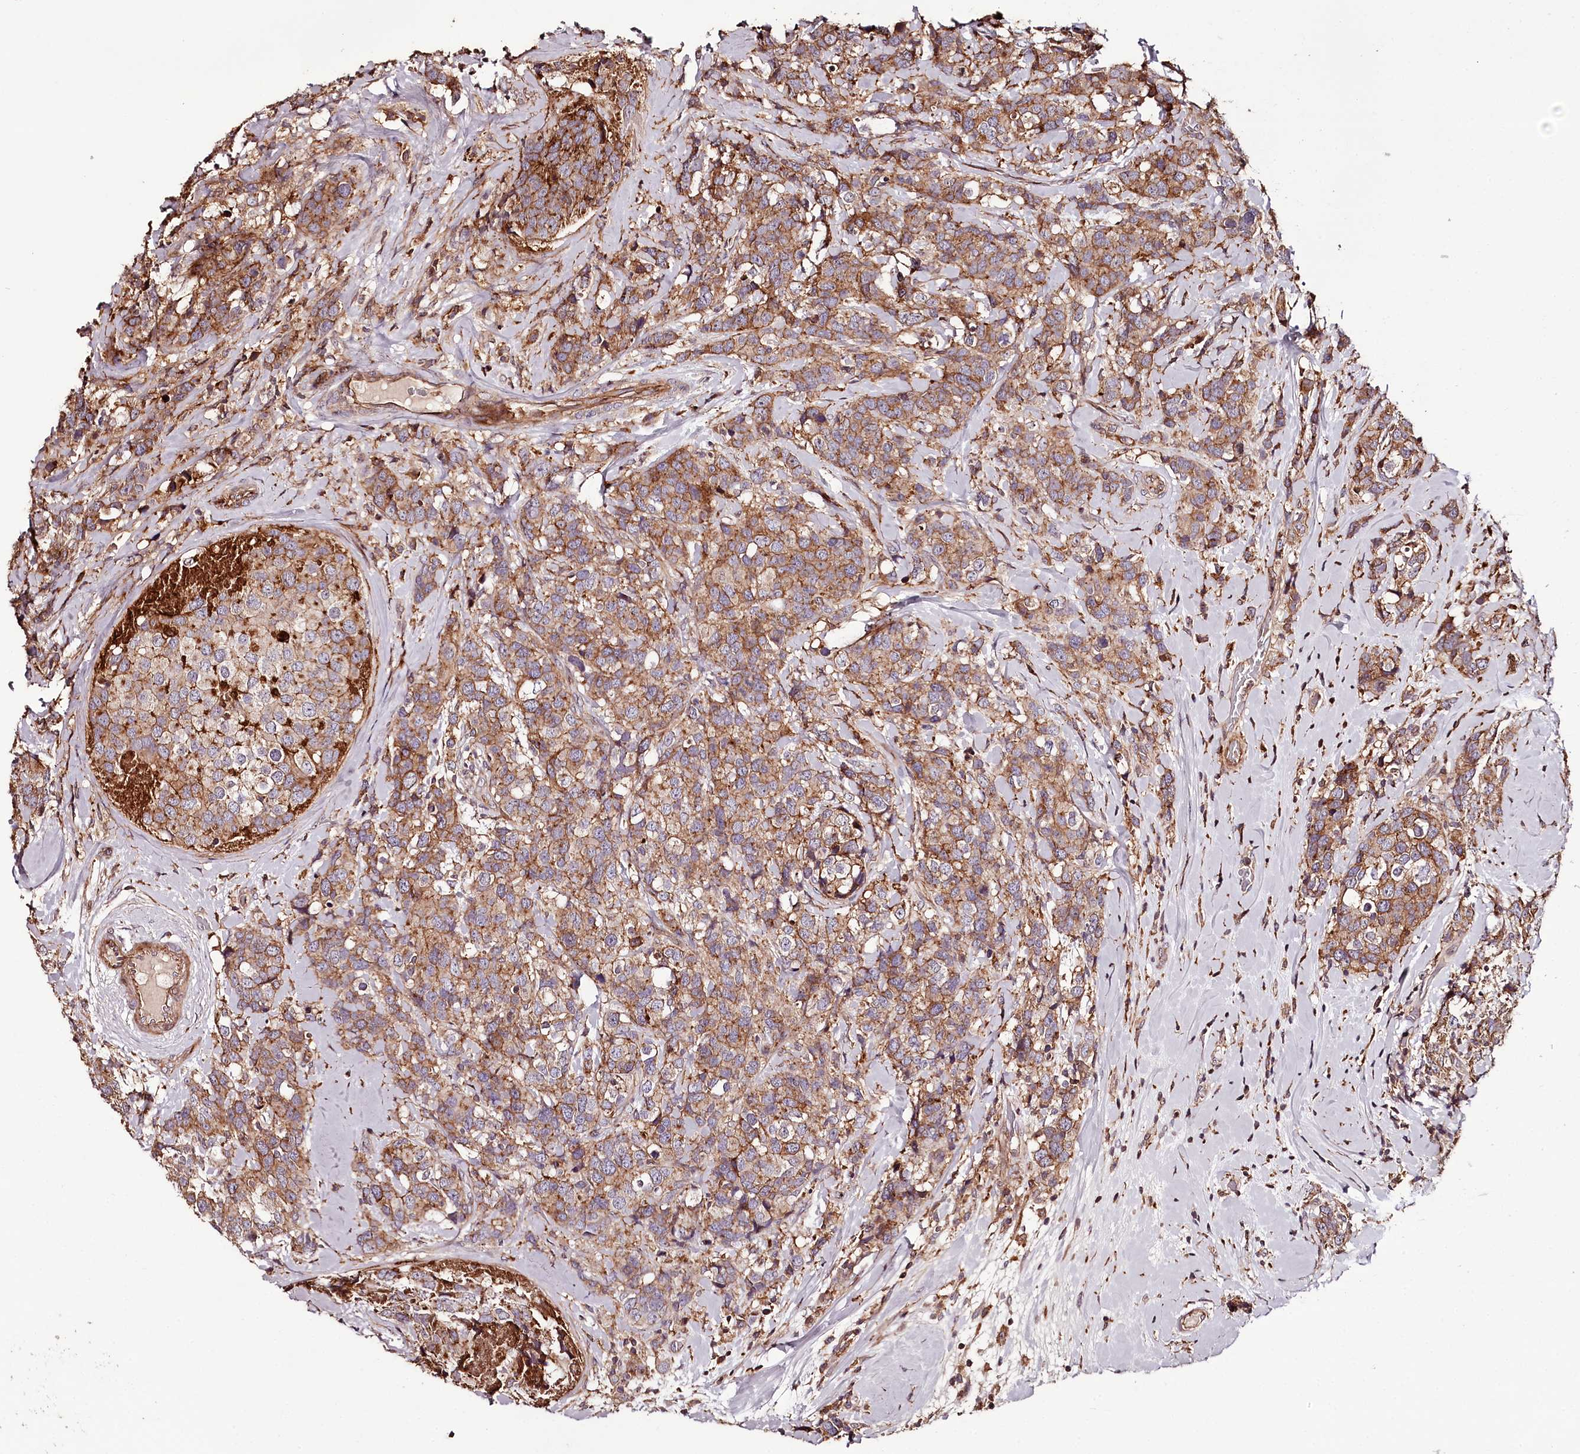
{"staining": {"intensity": "moderate", "quantity": ">75%", "location": "cytoplasmic/membranous"}, "tissue": "breast cancer", "cell_type": "Tumor cells", "image_type": "cancer", "snomed": [{"axis": "morphology", "description": "Lobular carcinoma"}, {"axis": "topography", "description": "Breast"}], "caption": "The photomicrograph demonstrates immunohistochemical staining of breast lobular carcinoma. There is moderate cytoplasmic/membranous expression is seen in about >75% of tumor cells.", "gene": "KIF14", "patient": {"sex": "female", "age": 59}}